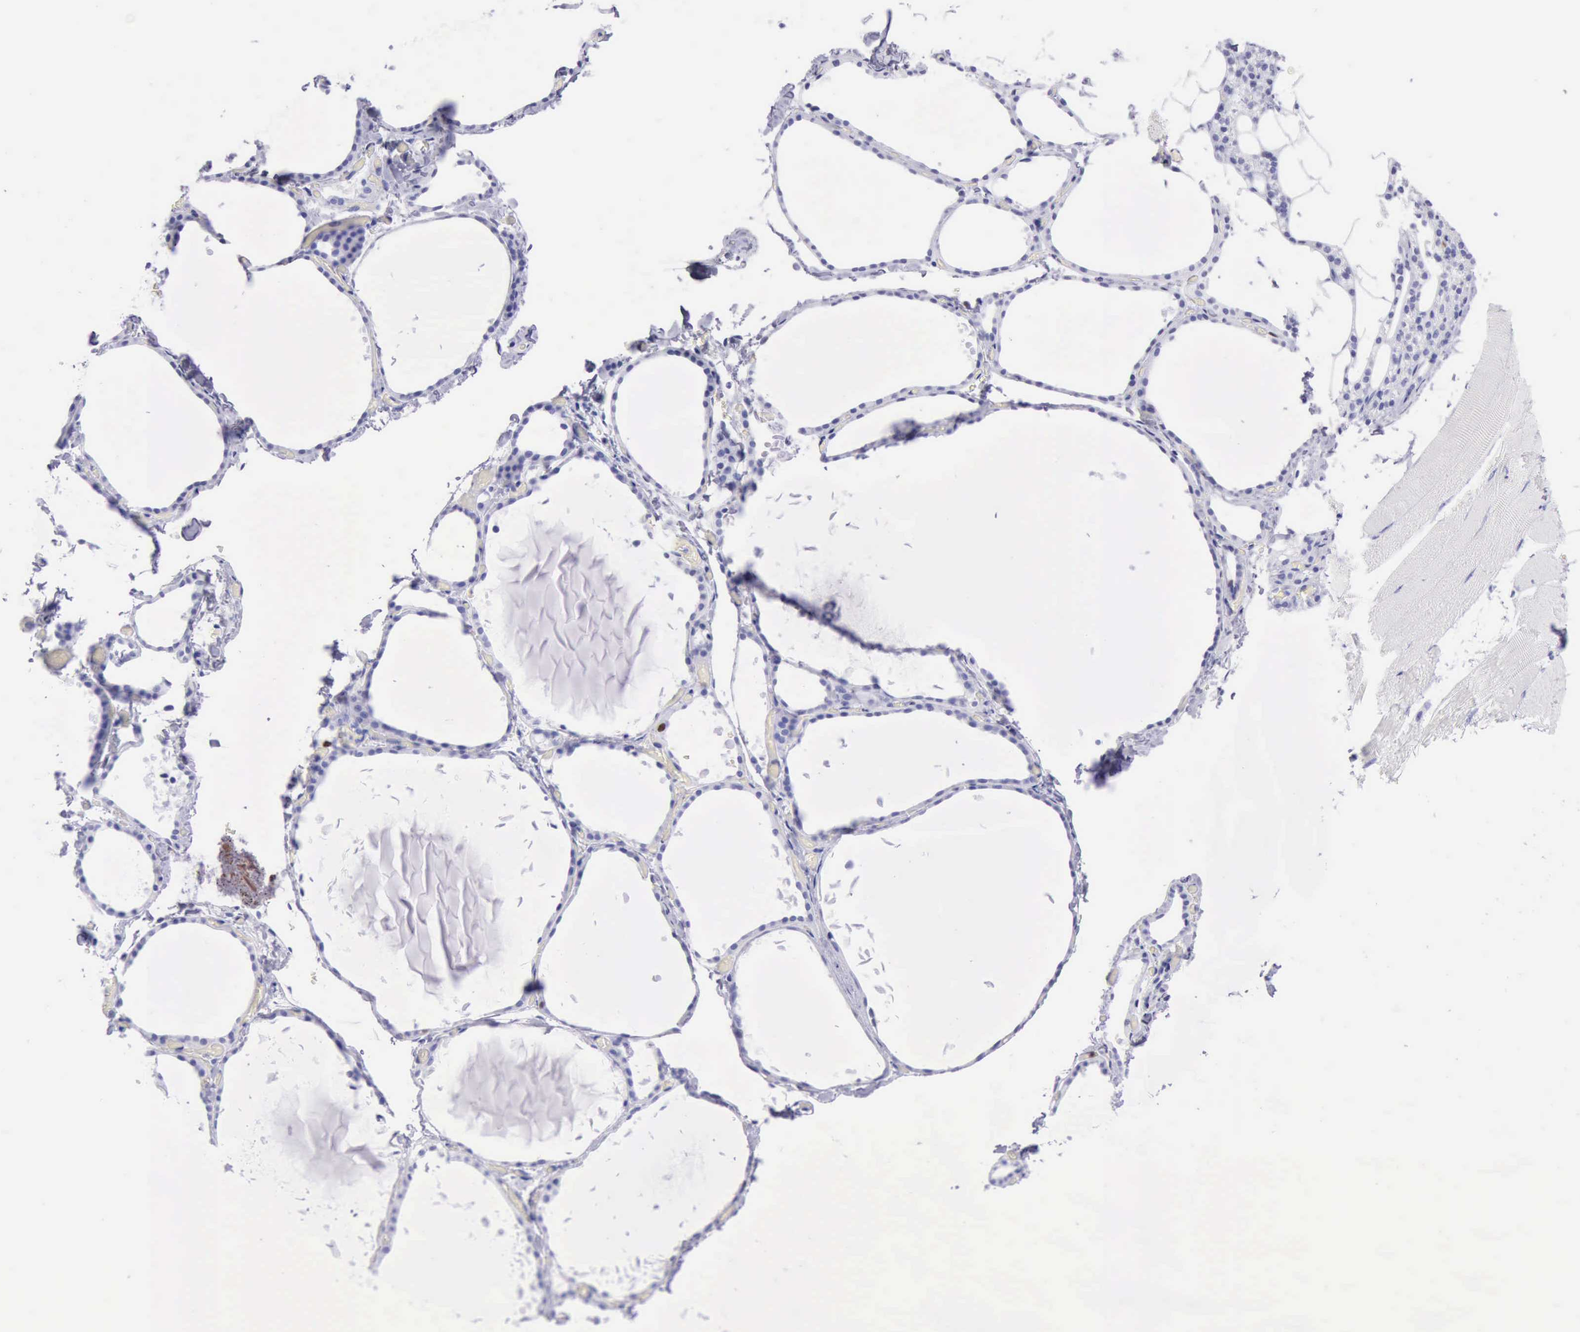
{"staining": {"intensity": "negative", "quantity": "none", "location": "none"}, "tissue": "thyroid gland", "cell_type": "Glandular cells", "image_type": "normal", "snomed": [{"axis": "morphology", "description": "Normal tissue, NOS"}, {"axis": "topography", "description": "Thyroid gland"}], "caption": "High power microscopy image of an immunohistochemistry (IHC) image of normal thyroid gland, revealing no significant expression in glandular cells.", "gene": "MCM2", "patient": {"sex": "female", "age": 22}}